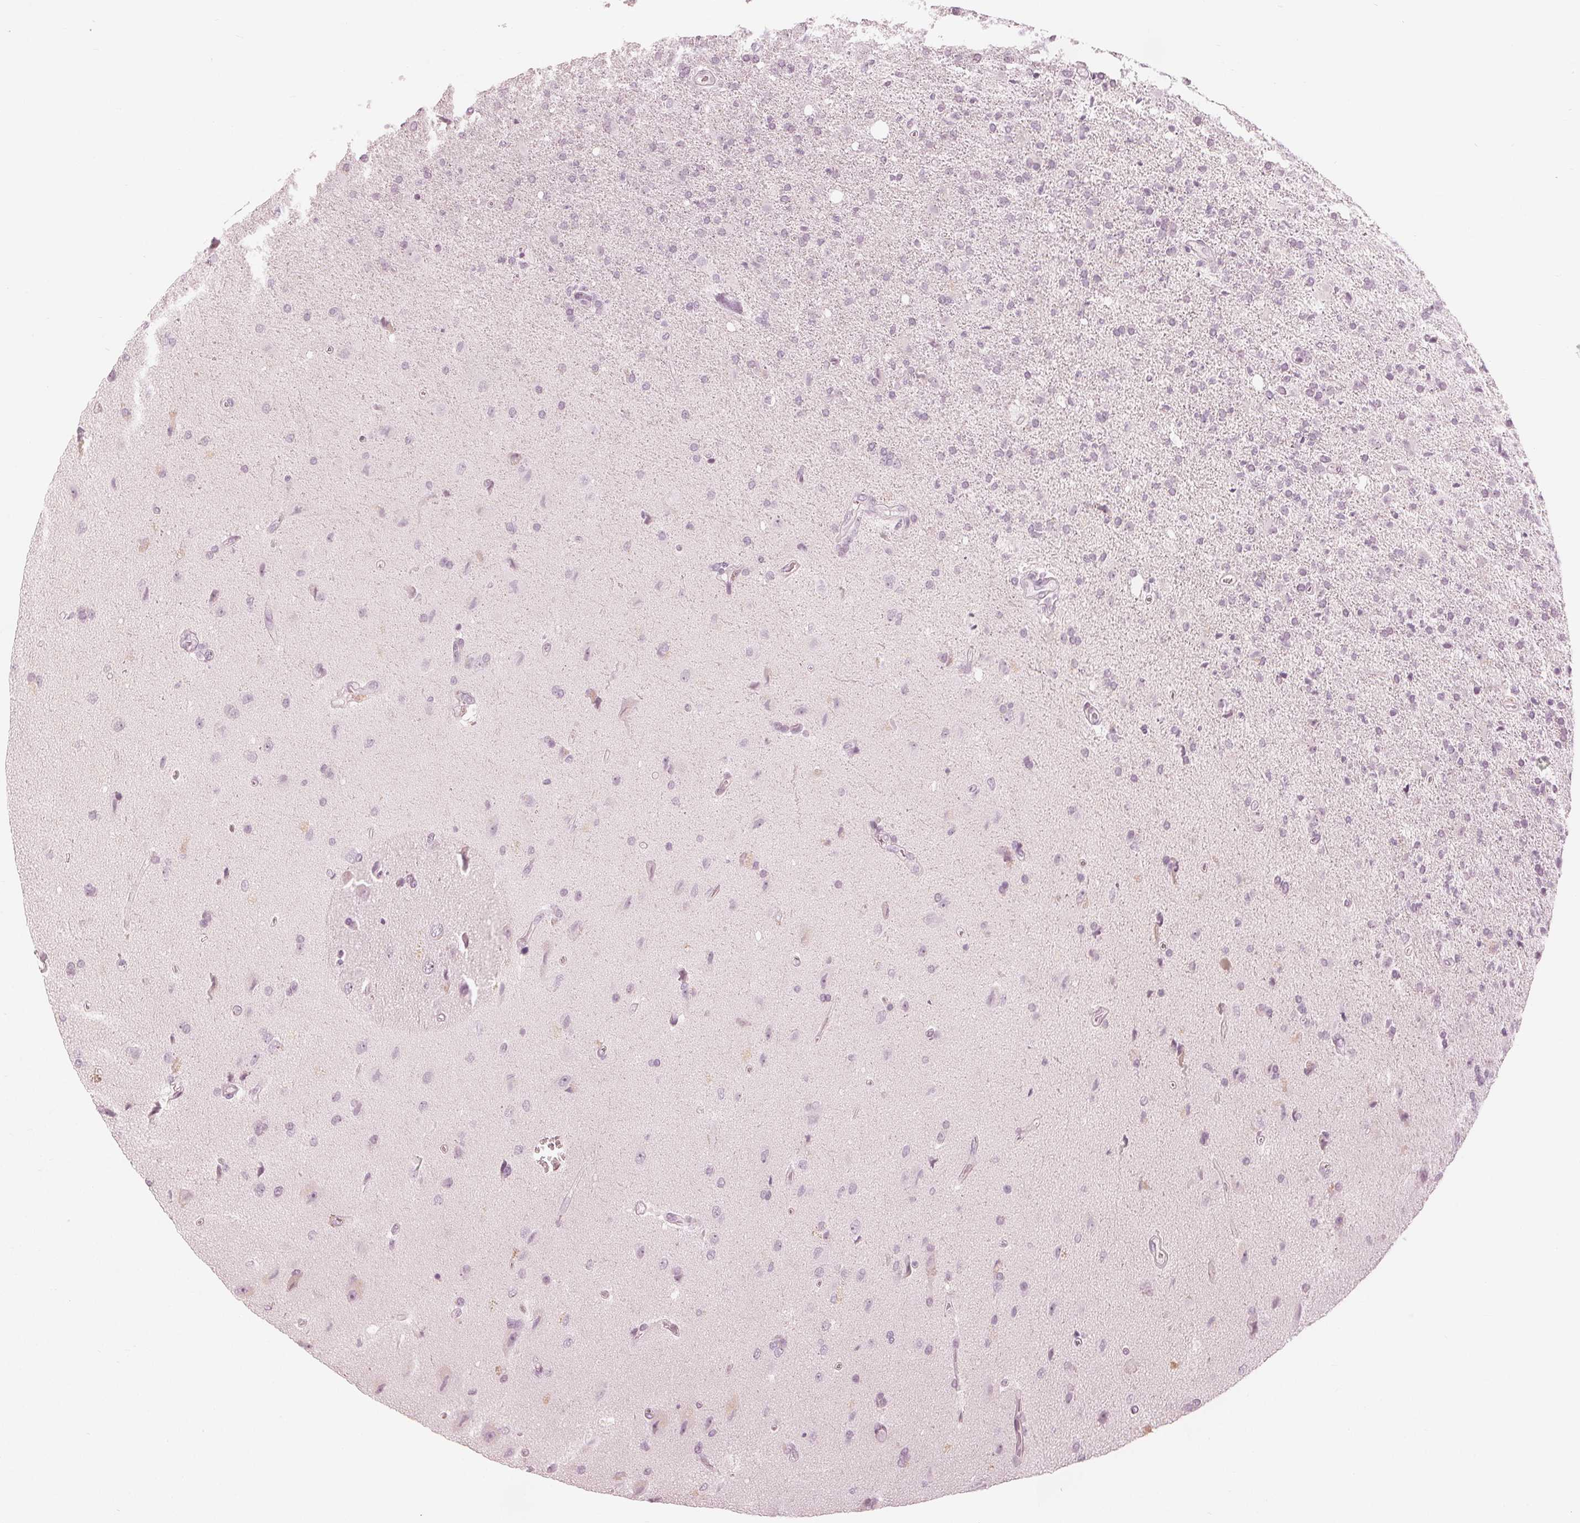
{"staining": {"intensity": "negative", "quantity": "none", "location": "none"}, "tissue": "glioma", "cell_type": "Tumor cells", "image_type": "cancer", "snomed": [{"axis": "morphology", "description": "Glioma, malignant, High grade"}, {"axis": "topography", "description": "Cerebral cortex"}], "caption": "Malignant glioma (high-grade) was stained to show a protein in brown. There is no significant expression in tumor cells.", "gene": "PAEP", "patient": {"sex": "male", "age": 70}}